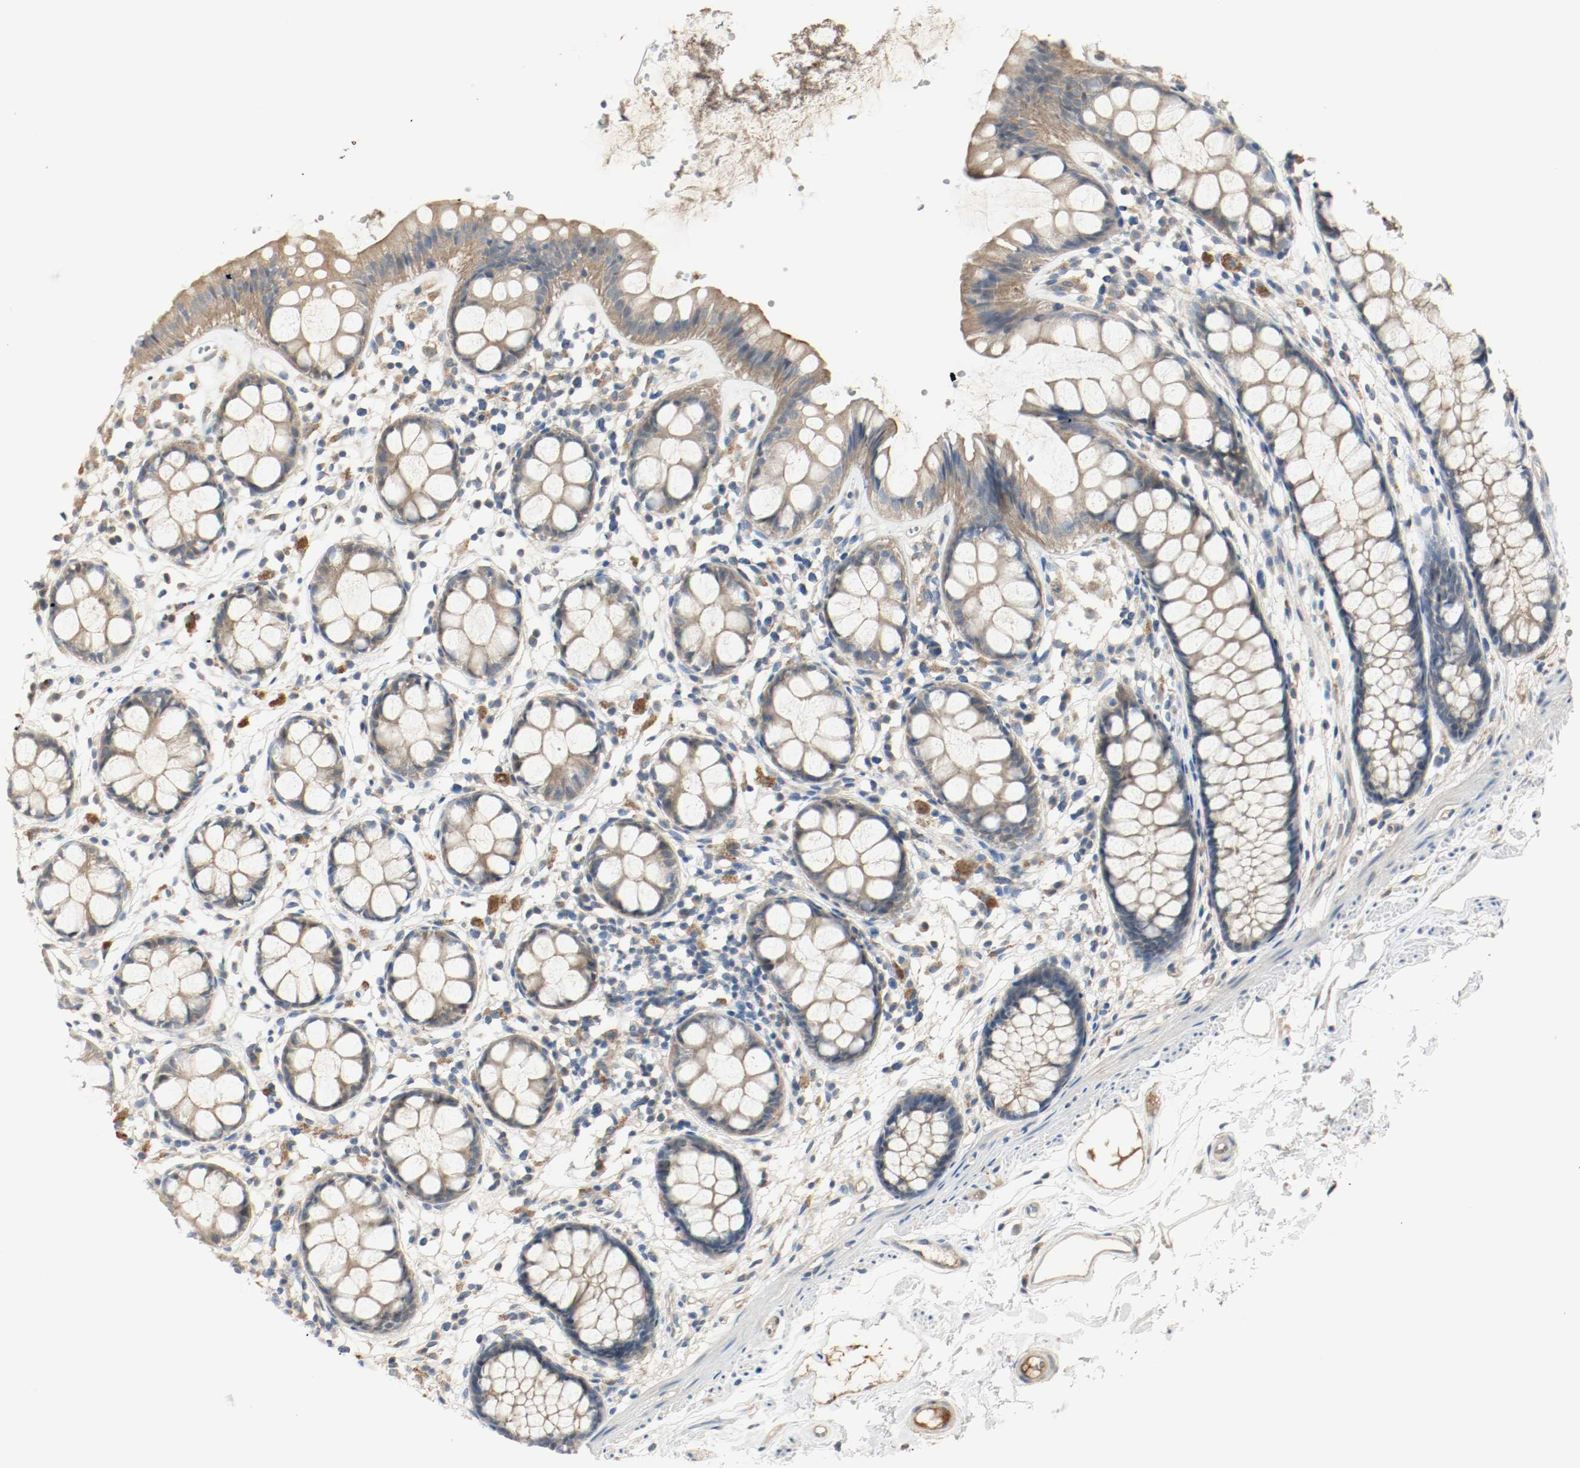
{"staining": {"intensity": "weak", "quantity": "25%-75%", "location": "cytoplasmic/membranous"}, "tissue": "rectum", "cell_type": "Glandular cells", "image_type": "normal", "snomed": [{"axis": "morphology", "description": "Normal tissue, NOS"}, {"axis": "topography", "description": "Rectum"}], "caption": "Immunohistochemical staining of benign human rectum exhibits weak cytoplasmic/membranous protein positivity in about 25%-75% of glandular cells. Nuclei are stained in blue.", "gene": "MELTF", "patient": {"sex": "female", "age": 66}}